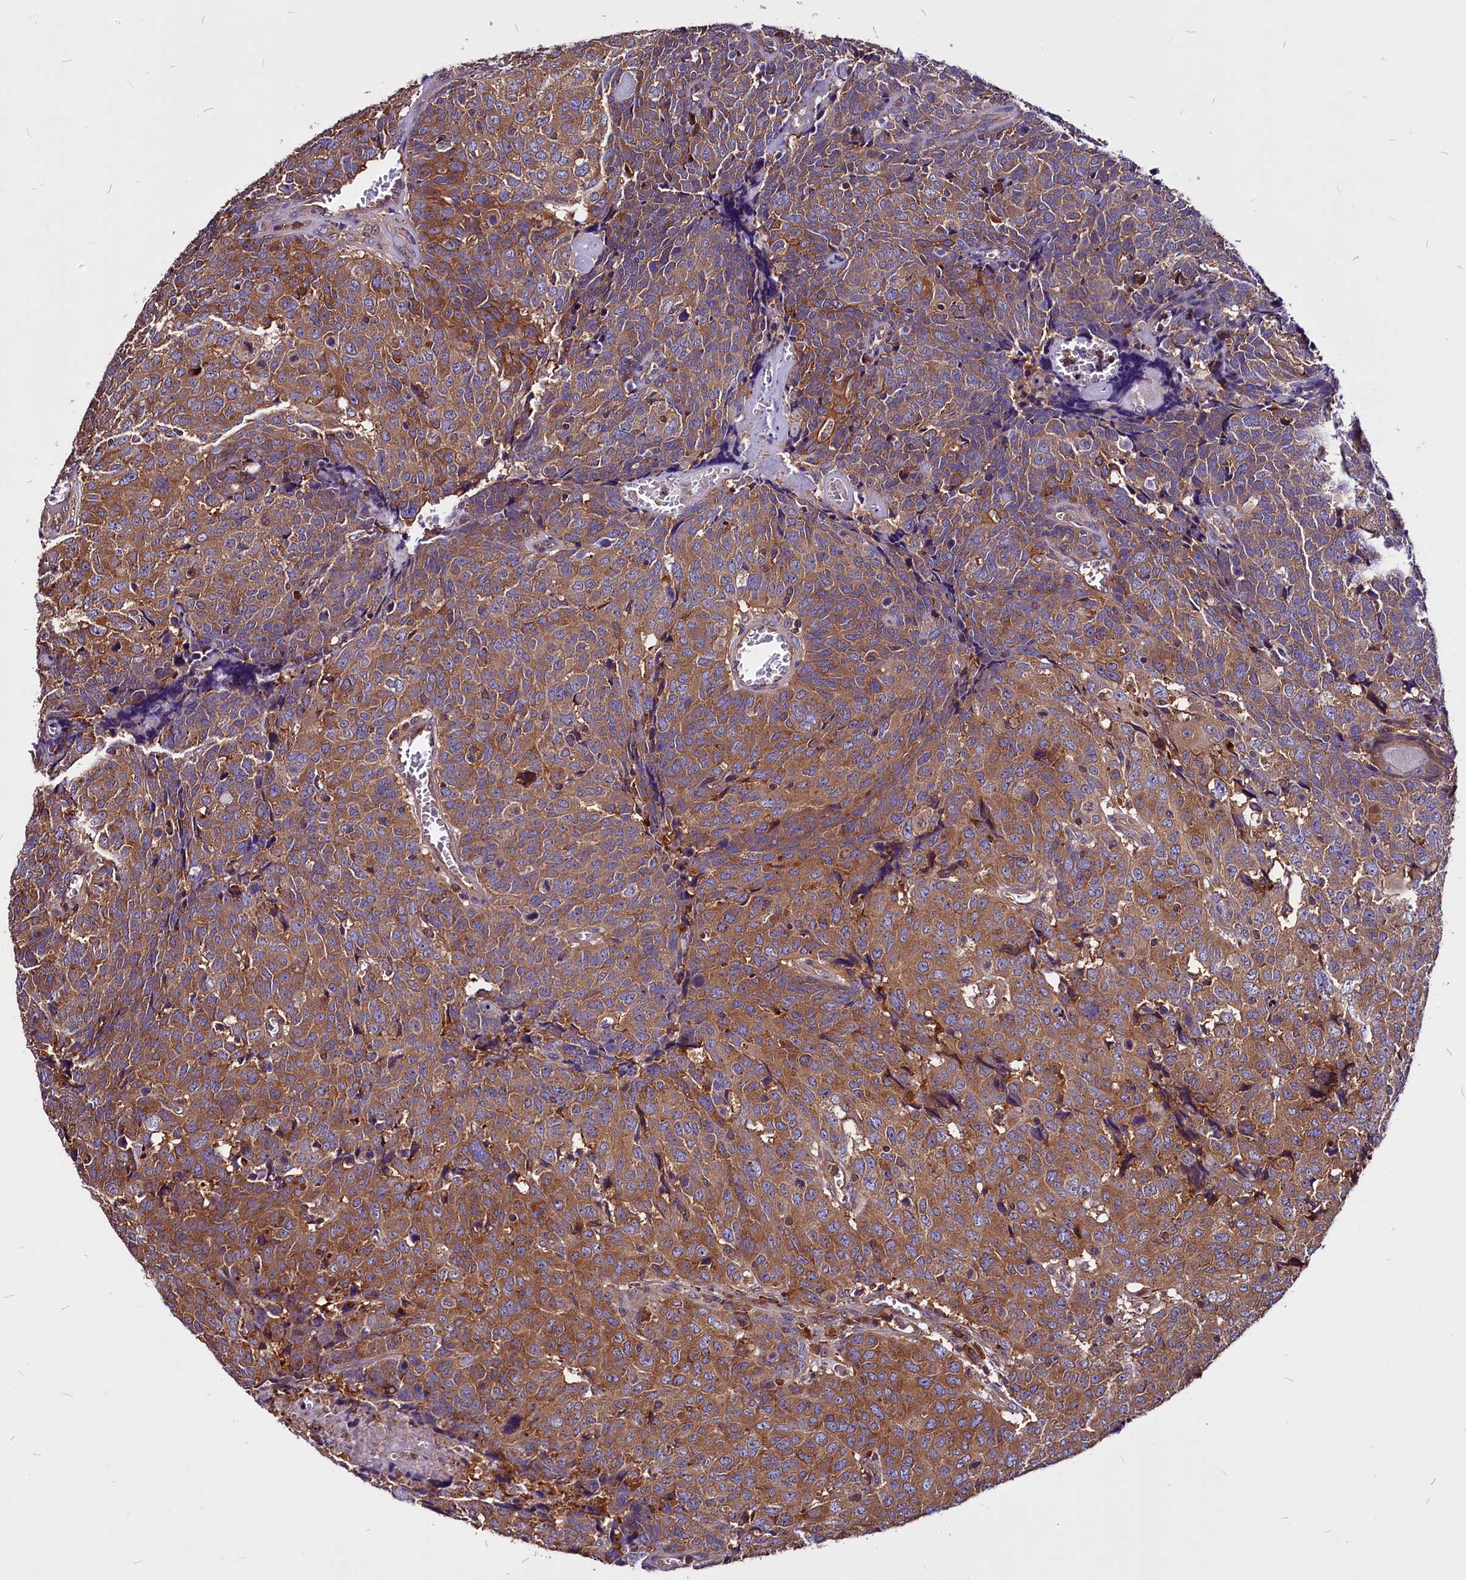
{"staining": {"intensity": "moderate", "quantity": ">75%", "location": "cytoplasmic/membranous"}, "tissue": "head and neck cancer", "cell_type": "Tumor cells", "image_type": "cancer", "snomed": [{"axis": "morphology", "description": "Squamous cell carcinoma, NOS"}, {"axis": "topography", "description": "Head-Neck"}], "caption": "Human squamous cell carcinoma (head and neck) stained with a protein marker exhibits moderate staining in tumor cells.", "gene": "EIF3G", "patient": {"sex": "male", "age": 66}}